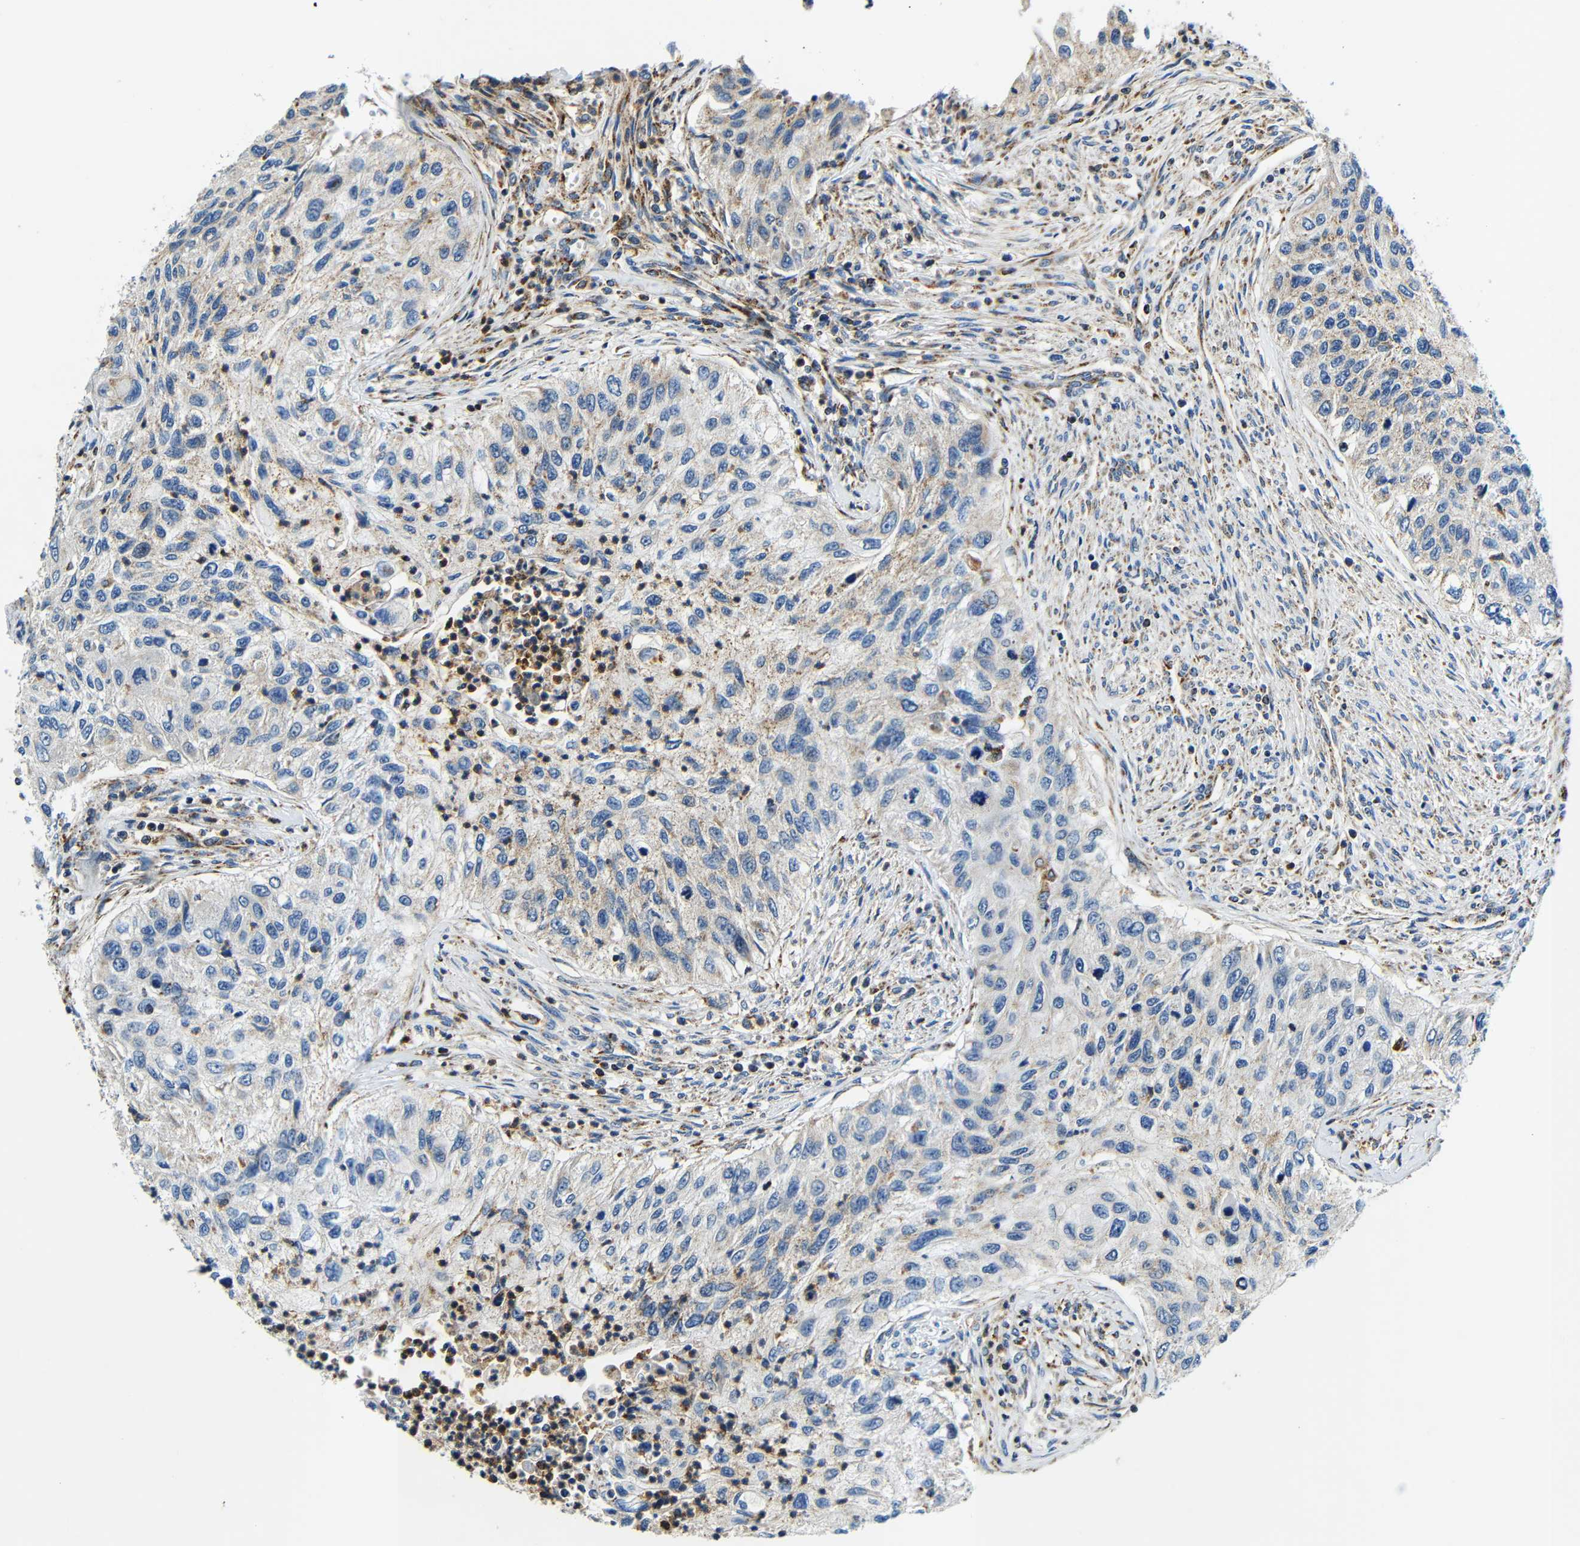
{"staining": {"intensity": "weak", "quantity": "25%-75%", "location": "cytoplasmic/membranous"}, "tissue": "urothelial cancer", "cell_type": "Tumor cells", "image_type": "cancer", "snomed": [{"axis": "morphology", "description": "Urothelial carcinoma, High grade"}, {"axis": "topography", "description": "Urinary bladder"}], "caption": "Immunohistochemical staining of human urothelial carcinoma (high-grade) reveals low levels of weak cytoplasmic/membranous protein expression in approximately 25%-75% of tumor cells.", "gene": "GALNT18", "patient": {"sex": "female", "age": 60}}